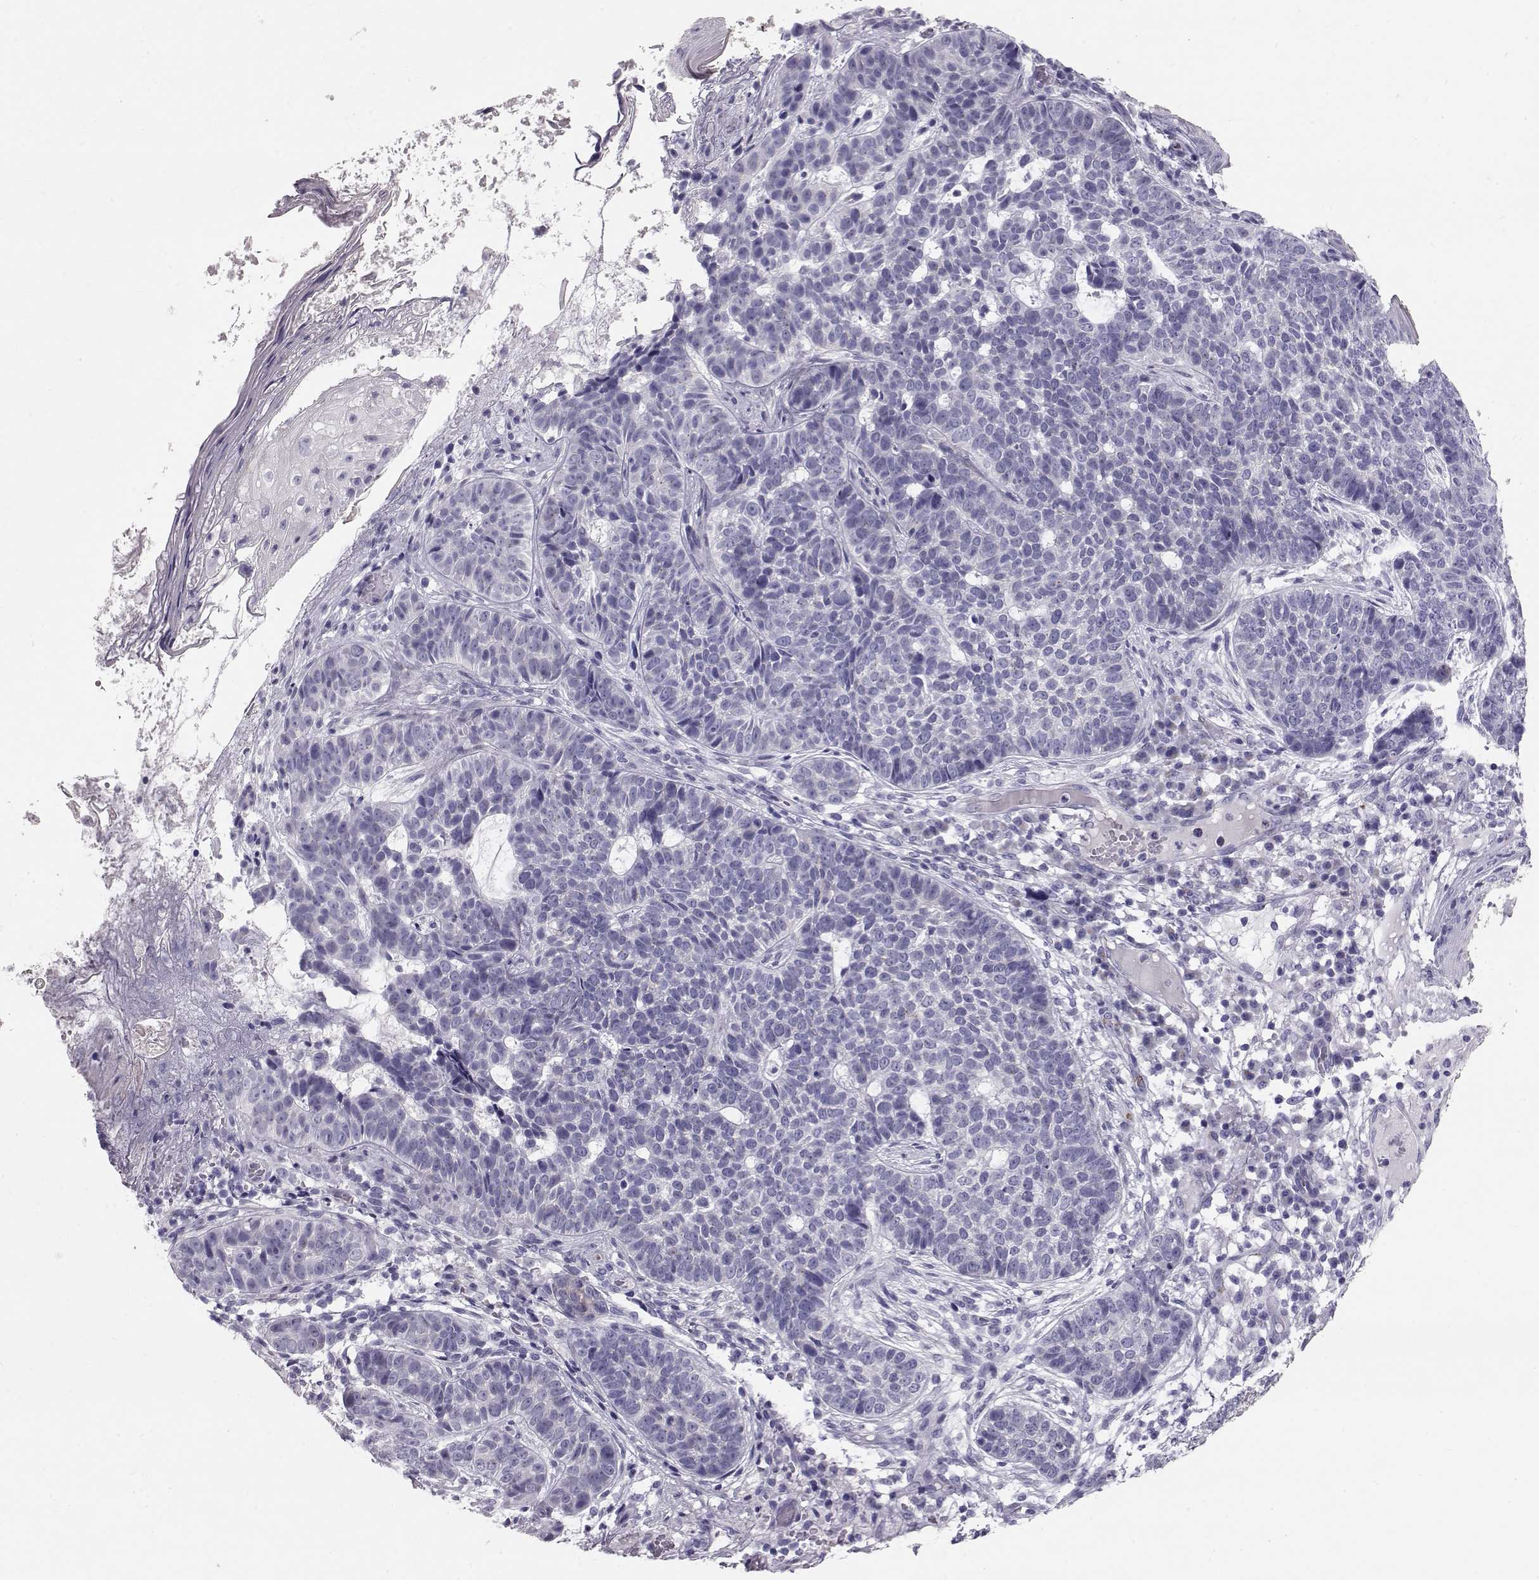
{"staining": {"intensity": "negative", "quantity": "none", "location": "none"}, "tissue": "skin cancer", "cell_type": "Tumor cells", "image_type": "cancer", "snomed": [{"axis": "morphology", "description": "Basal cell carcinoma"}, {"axis": "topography", "description": "Skin"}], "caption": "Tumor cells are negative for protein expression in human skin cancer. The staining is performed using DAB brown chromogen with nuclei counter-stained in using hematoxylin.", "gene": "RD3", "patient": {"sex": "female", "age": 69}}